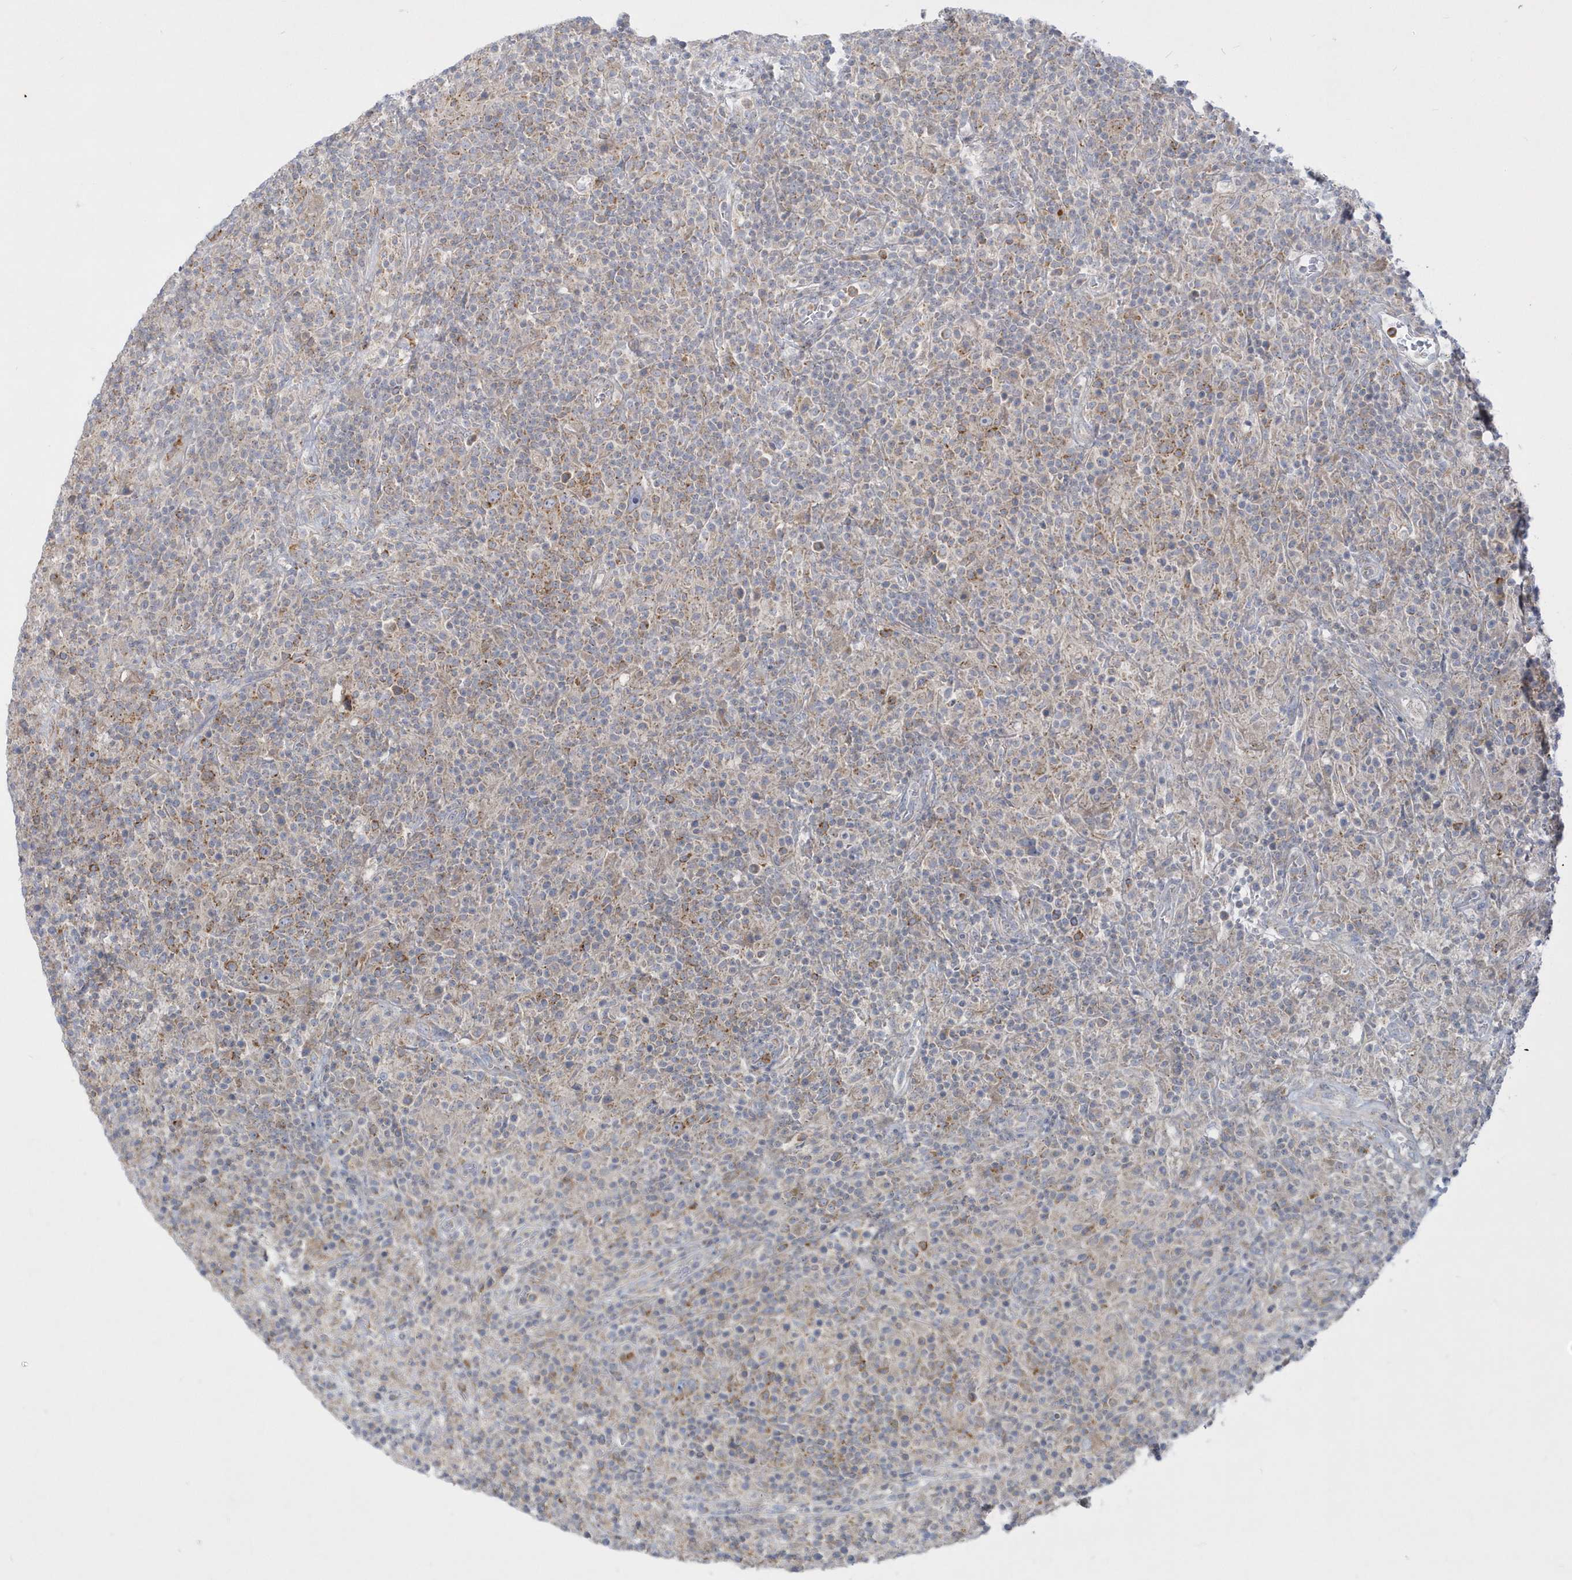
{"staining": {"intensity": "moderate", "quantity": "25%-75%", "location": "cytoplasmic/membranous"}, "tissue": "lymphoma", "cell_type": "Tumor cells", "image_type": "cancer", "snomed": [{"axis": "morphology", "description": "Hodgkin's disease, NOS"}, {"axis": "topography", "description": "Lymph node"}], "caption": "Human lymphoma stained with a brown dye exhibits moderate cytoplasmic/membranous positive expression in about 25%-75% of tumor cells.", "gene": "DNAJC18", "patient": {"sex": "male", "age": 70}}